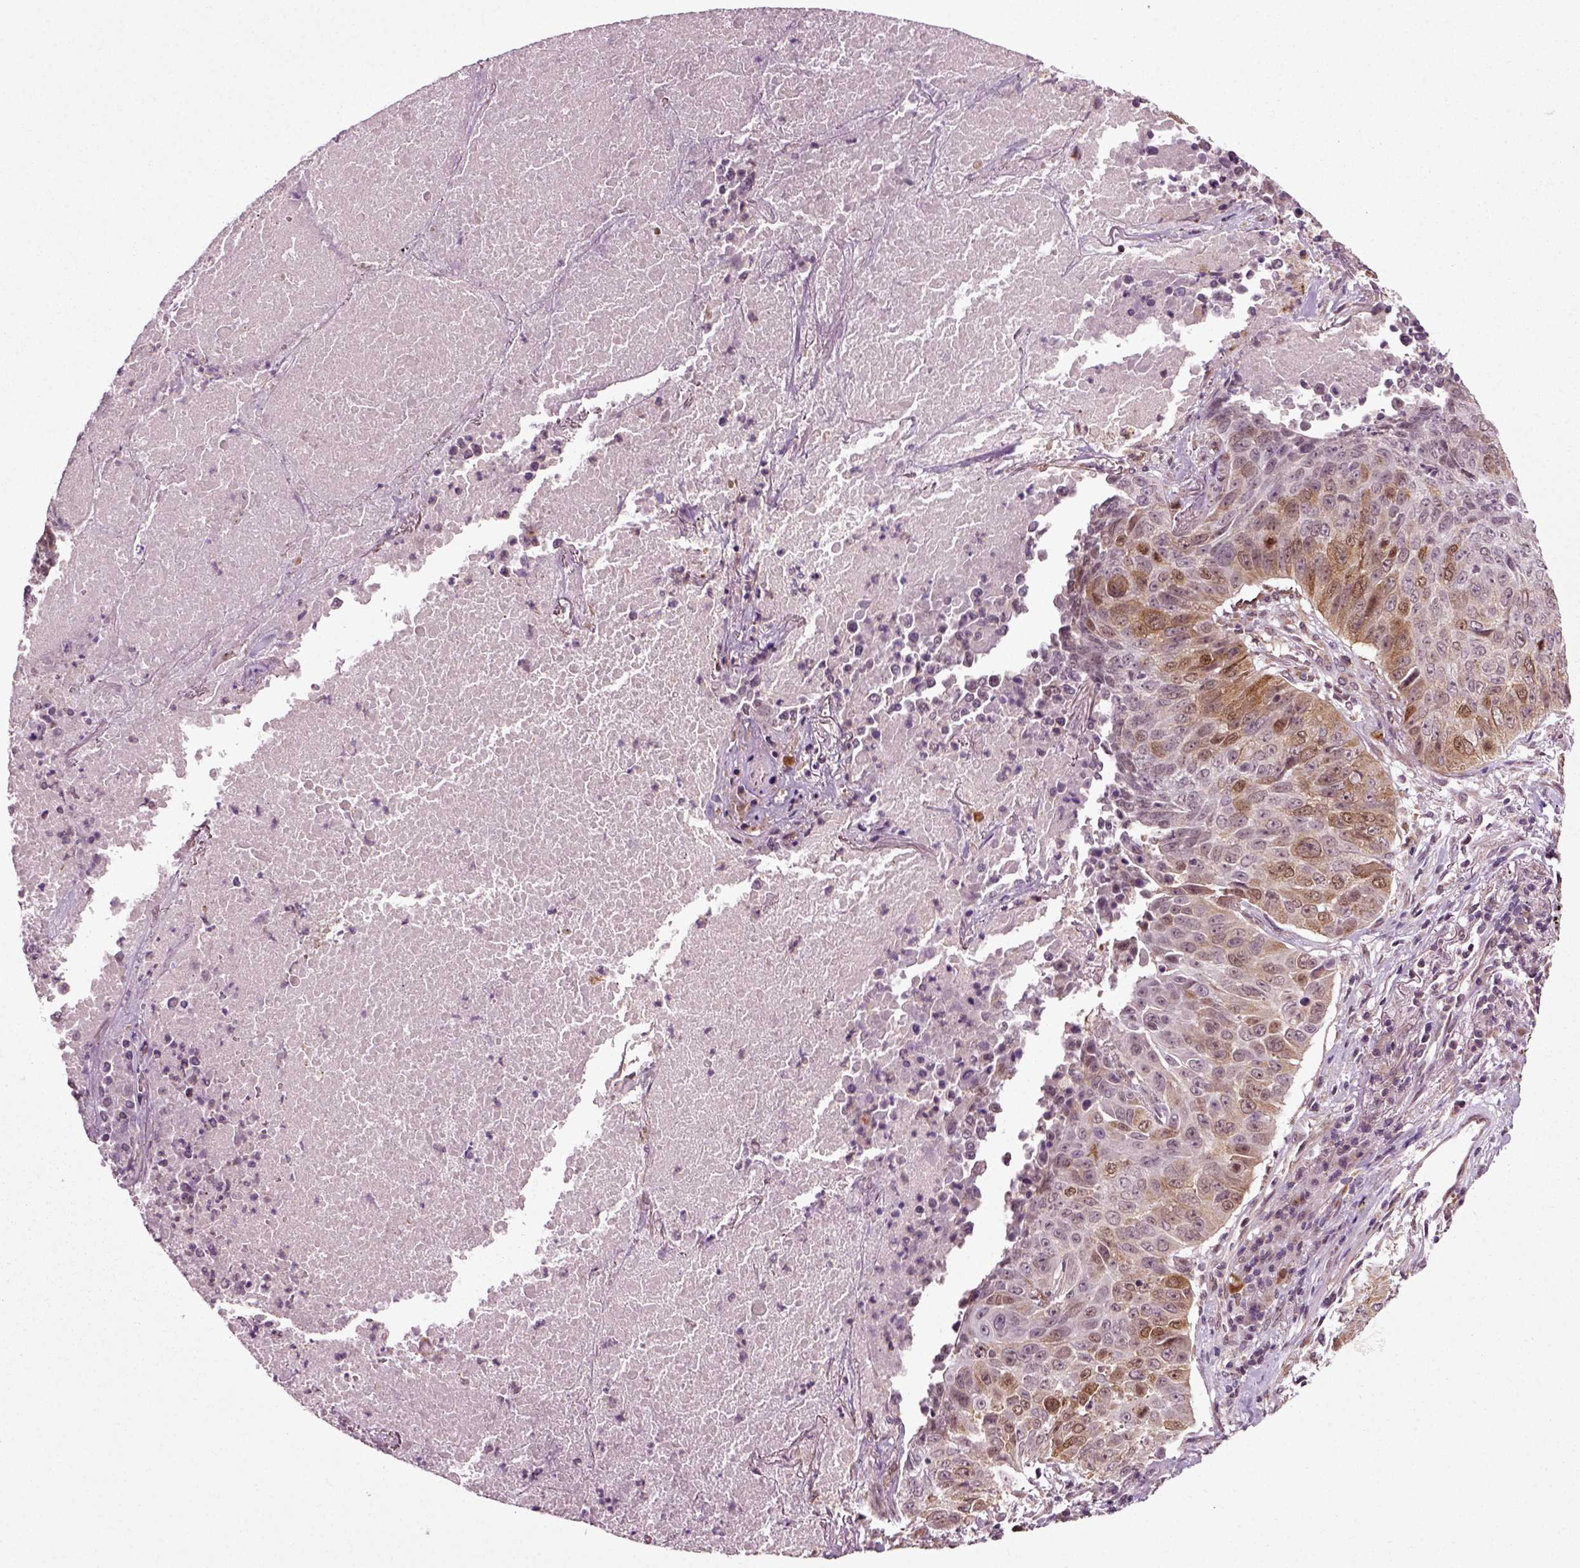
{"staining": {"intensity": "moderate", "quantity": "<25%", "location": "cytoplasmic/membranous"}, "tissue": "lung cancer", "cell_type": "Tumor cells", "image_type": "cancer", "snomed": [{"axis": "morphology", "description": "Normal tissue, NOS"}, {"axis": "morphology", "description": "Squamous cell carcinoma, NOS"}, {"axis": "topography", "description": "Bronchus"}, {"axis": "topography", "description": "Lung"}], "caption": "Immunohistochemical staining of lung squamous cell carcinoma reveals moderate cytoplasmic/membranous protein positivity in about <25% of tumor cells. (Brightfield microscopy of DAB IHC at high magnification).", "gene": "KNSTRN", "patient": {"sex": "male", "age": 64}}